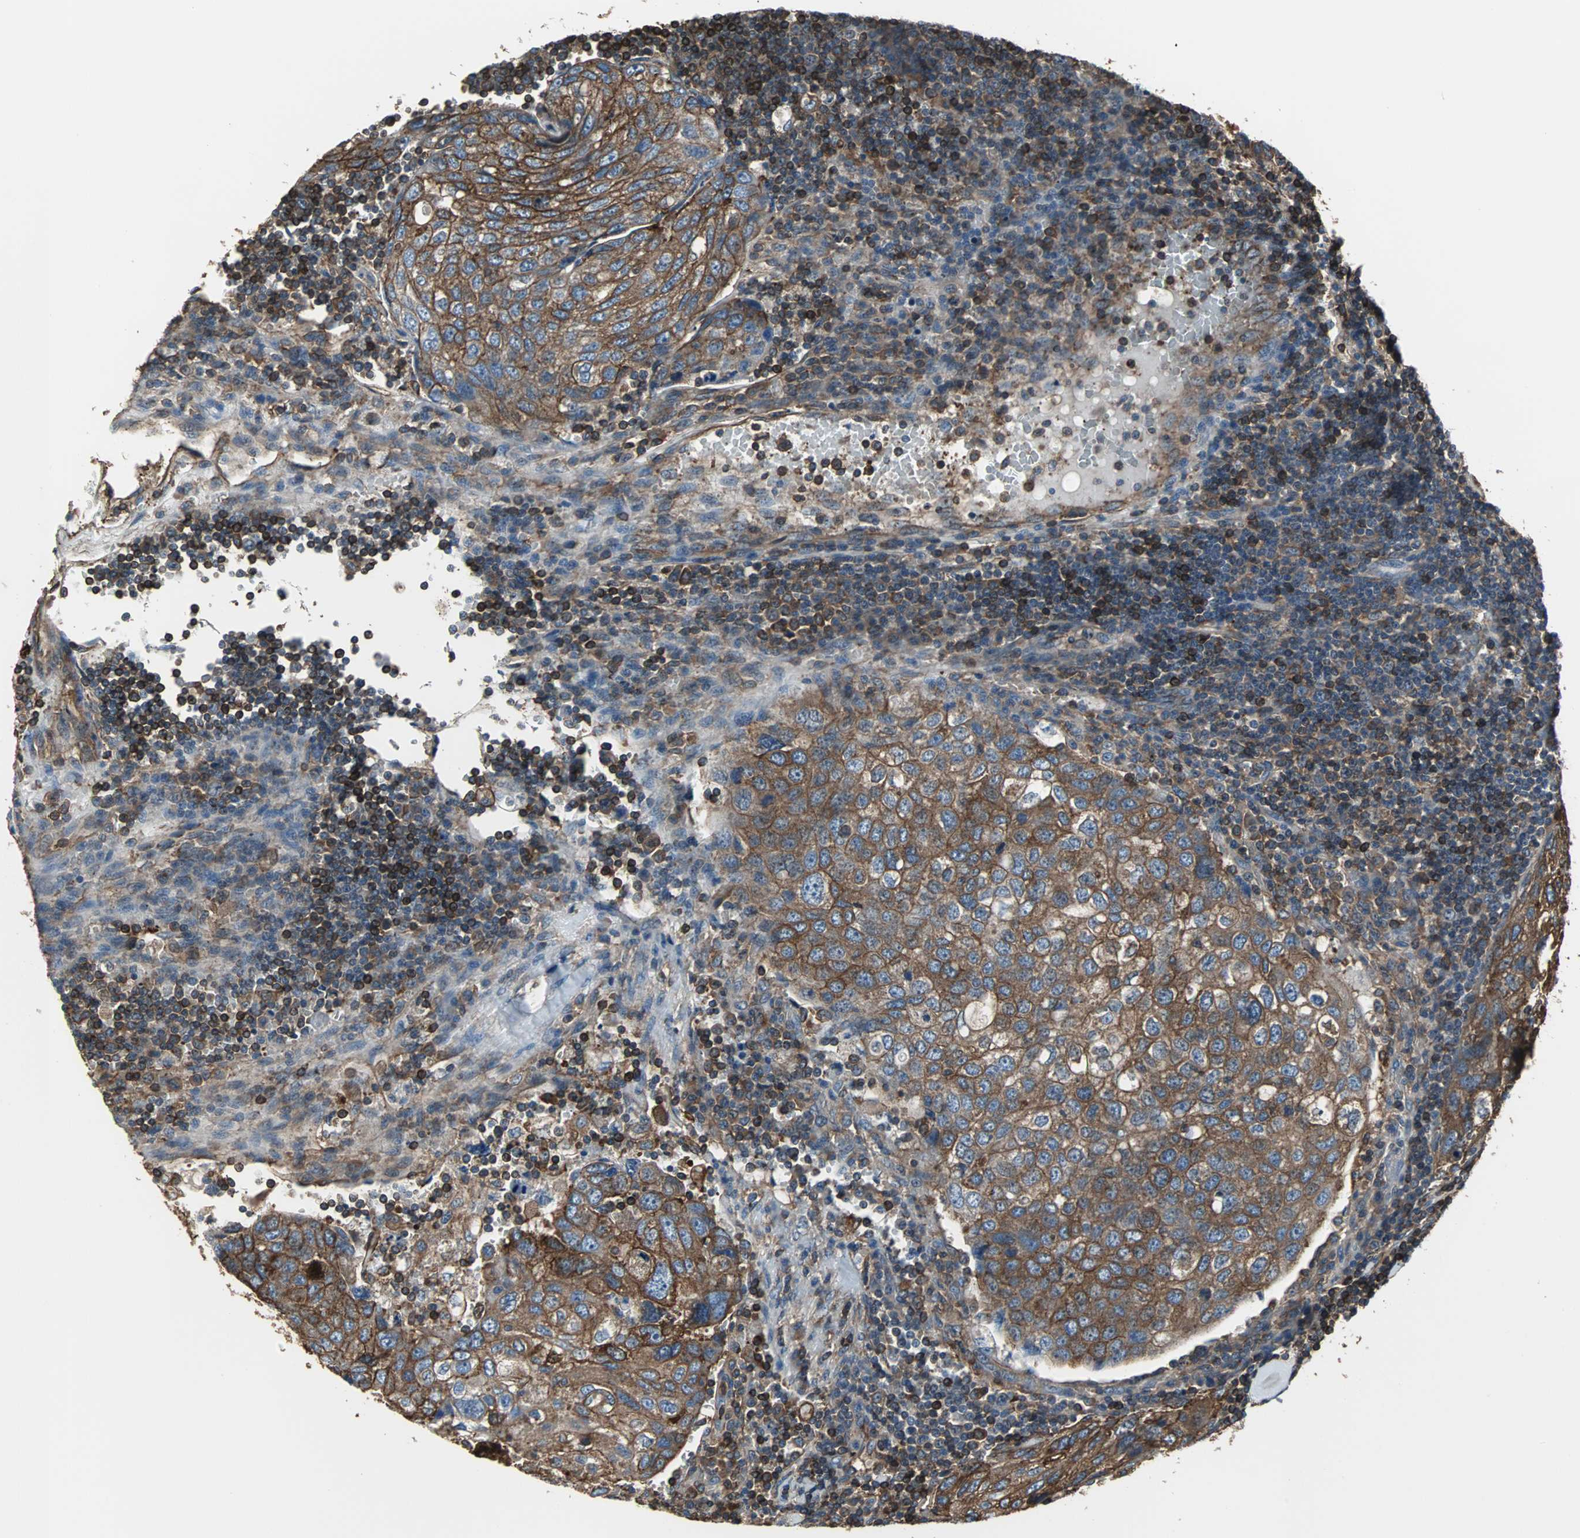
{"staining": {"intensity": "strong", "quantity": ">75%", "location": "cytoplasmic/membranous"}, "tissue": "urothelial cancer", "cell_type": "Tumor cells", "image_type": "cancer", "snomed": [{"axis": "morphology", "description": "Urothelial carcinoma, High grade"}, {"axis": "topography", "description": "Lymph node"}, {"axis": "topography", "description": "Urinary bladder"}], "caption": "Protein staining reveals strong cytoplasmic/membranous positivity in about >75% of tumor cells in urothelial cancer.", "gene": "ACTN1", "patient": {"sex": "male", "age": 51}}